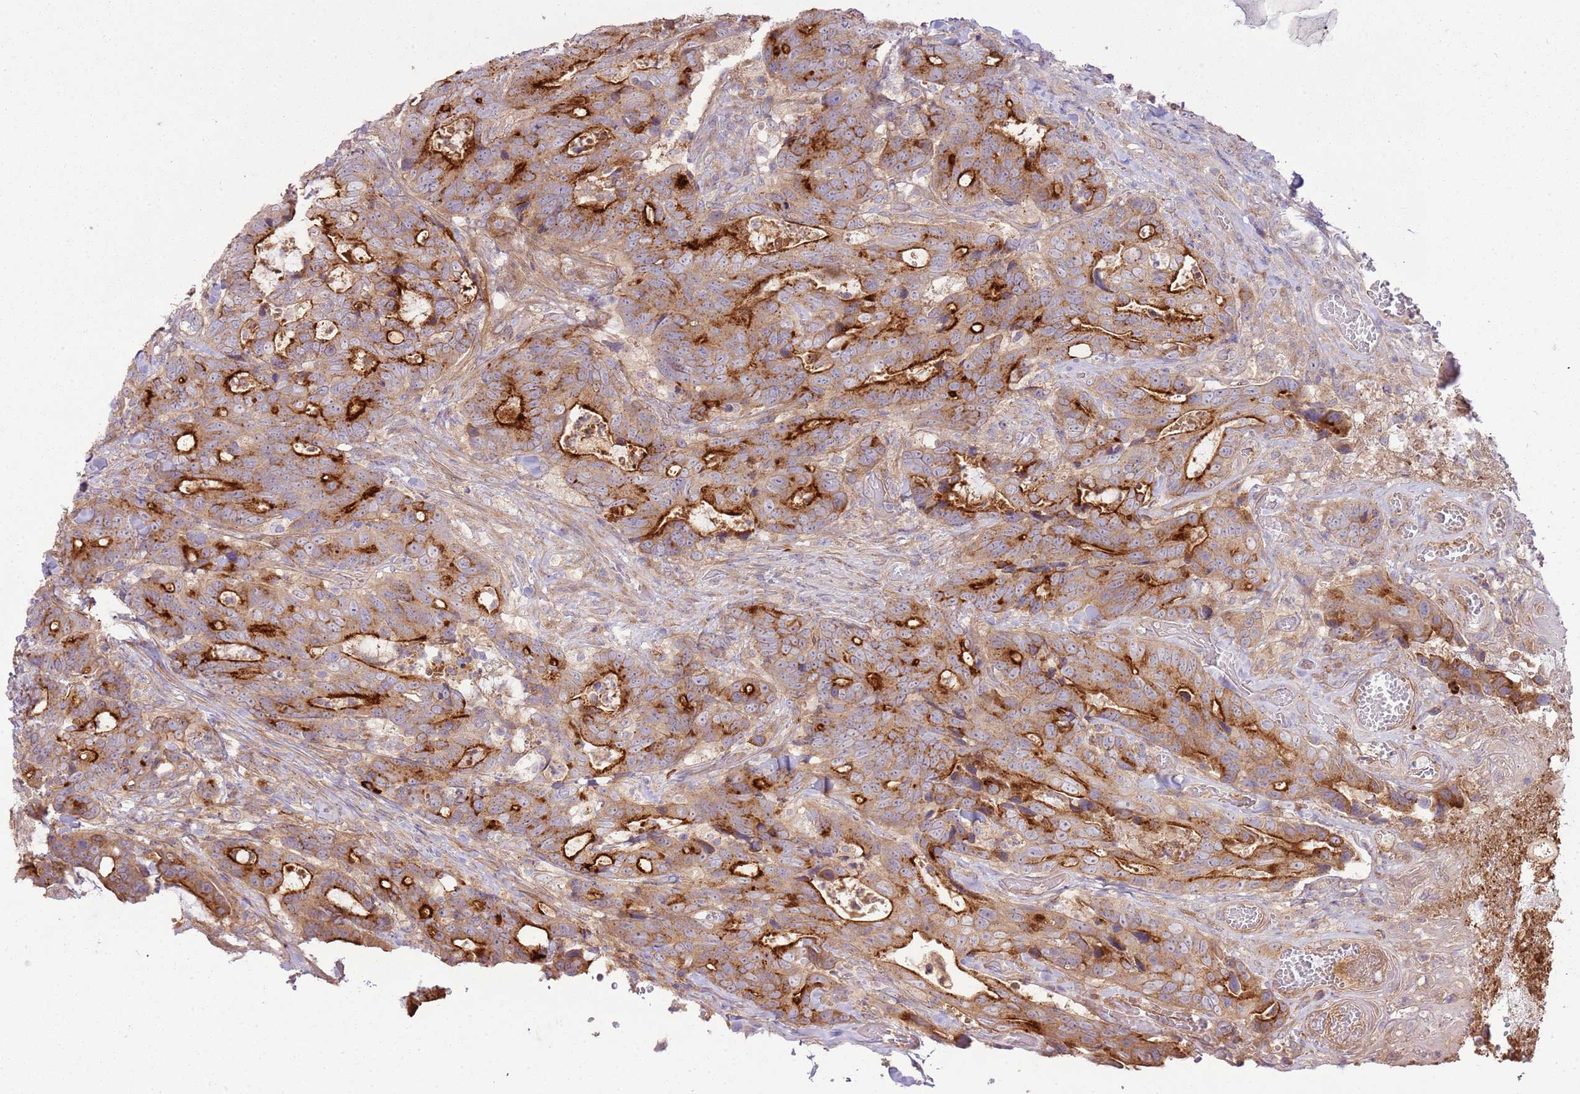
{"staining": {"intensity": "strong", "quantity": "25%-75%", "location": "cytoplasmic/membranous"}, "tissue": "colorectal cancer", "cell_type": "Tumor cells", "image_type": "cancer", "snomed": [{"axis": "morphology", "description": "Adenocarcinoma, NOS"}, {"axis": "topography", "description": "Colon"}], "caption": "The immunohistochemical stain labels strong cytoplasmic/membranous positivity in tumor cells of adenocarcinoma (colorectal) tissue. The protein is shown in brown color, while the nuclei are stained blue.", "gene": "RNF128", "patient": {"sex": "female", "age": 82}}